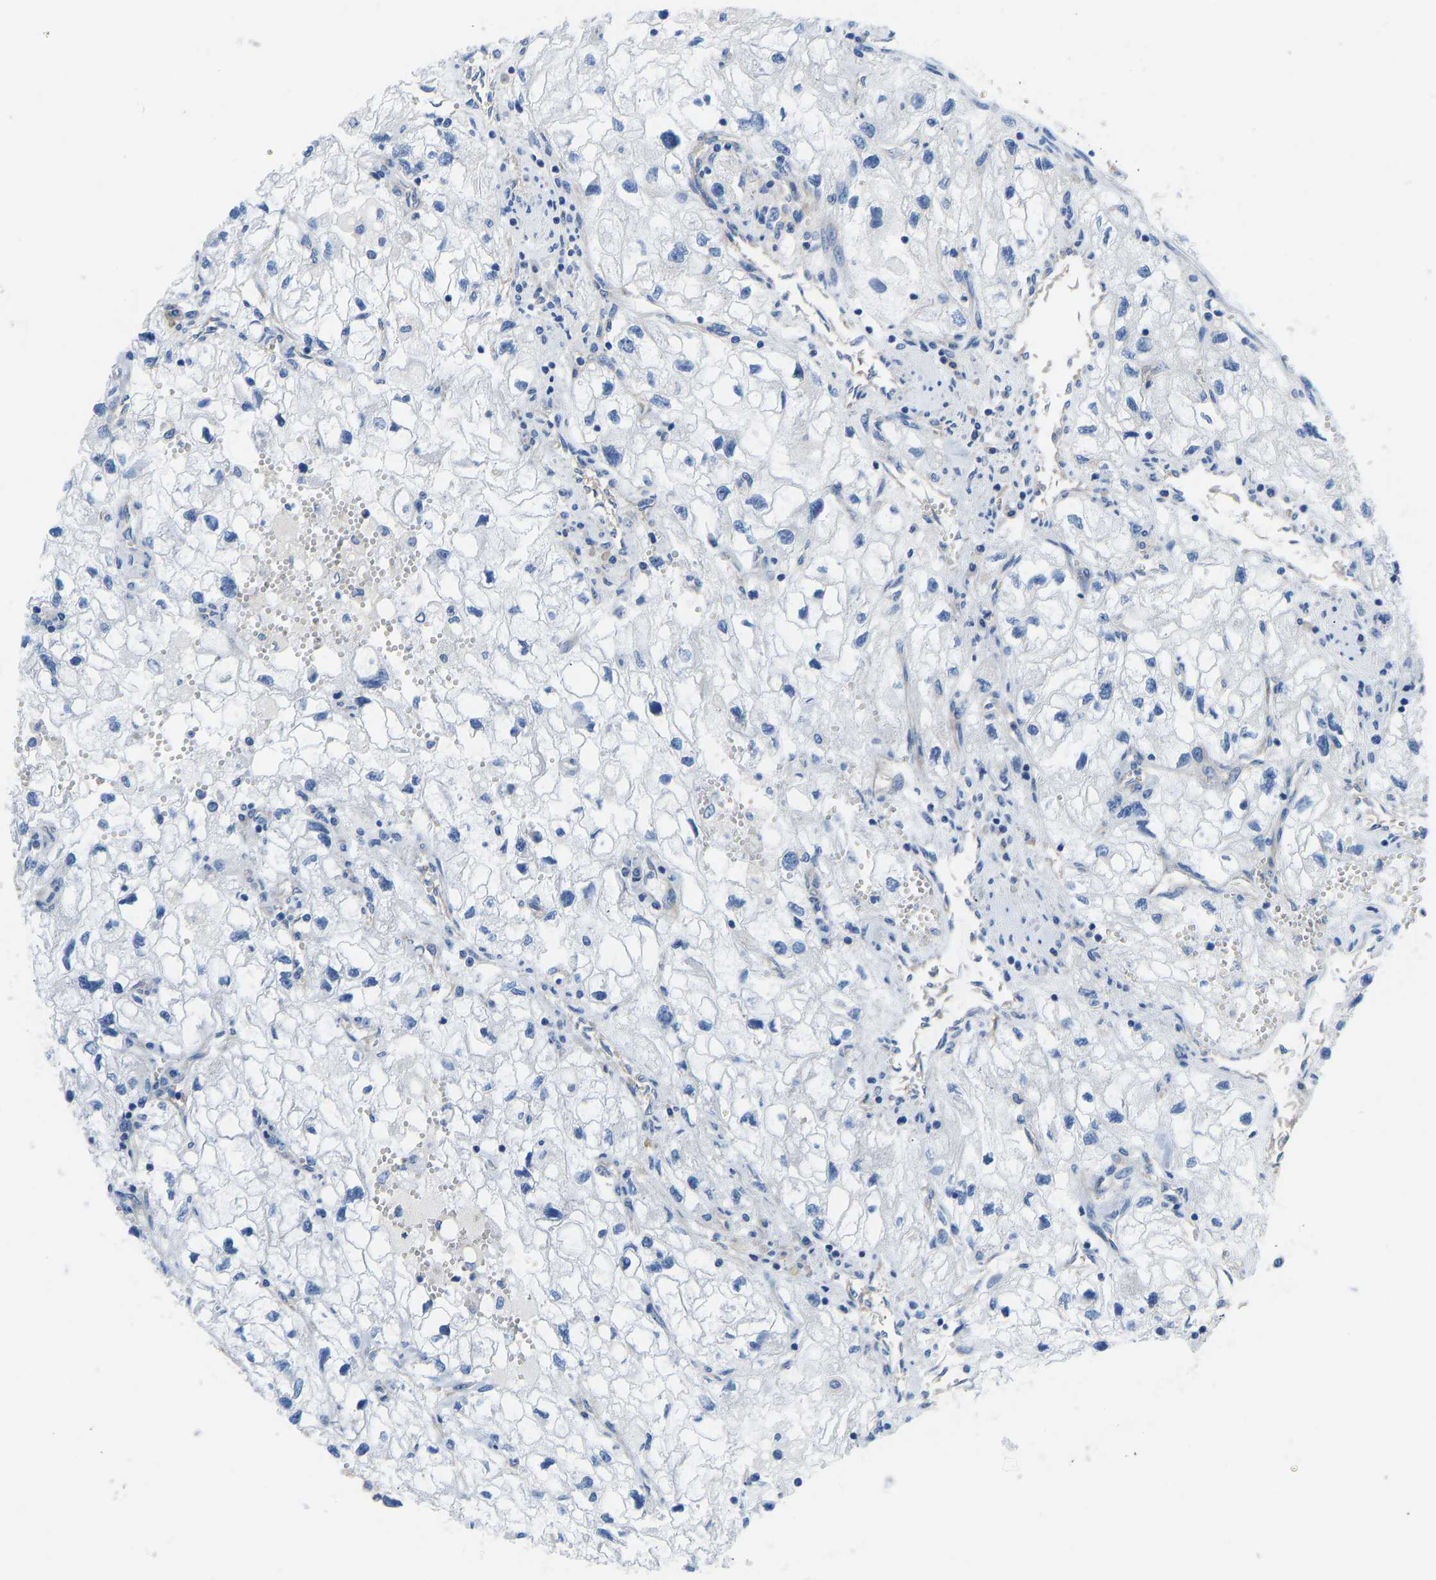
{"staining": {"intensity": "negative", "quantity": "none", "location": "none"}, "tissue": "renal cancer", "cell_type": "Tumor cells", "image_type": "cancer", "snomed": [{"axis": "morphology", "description": "Adenocarcinoma, NOS"}, {"axis": "topography", "description": "Kidney"}], "caption": "A histopathology image of human renal cancer is negative for staining in tumor cells.", "gene": "CHAD", "patient": {"sex": "female", "age": 70}}